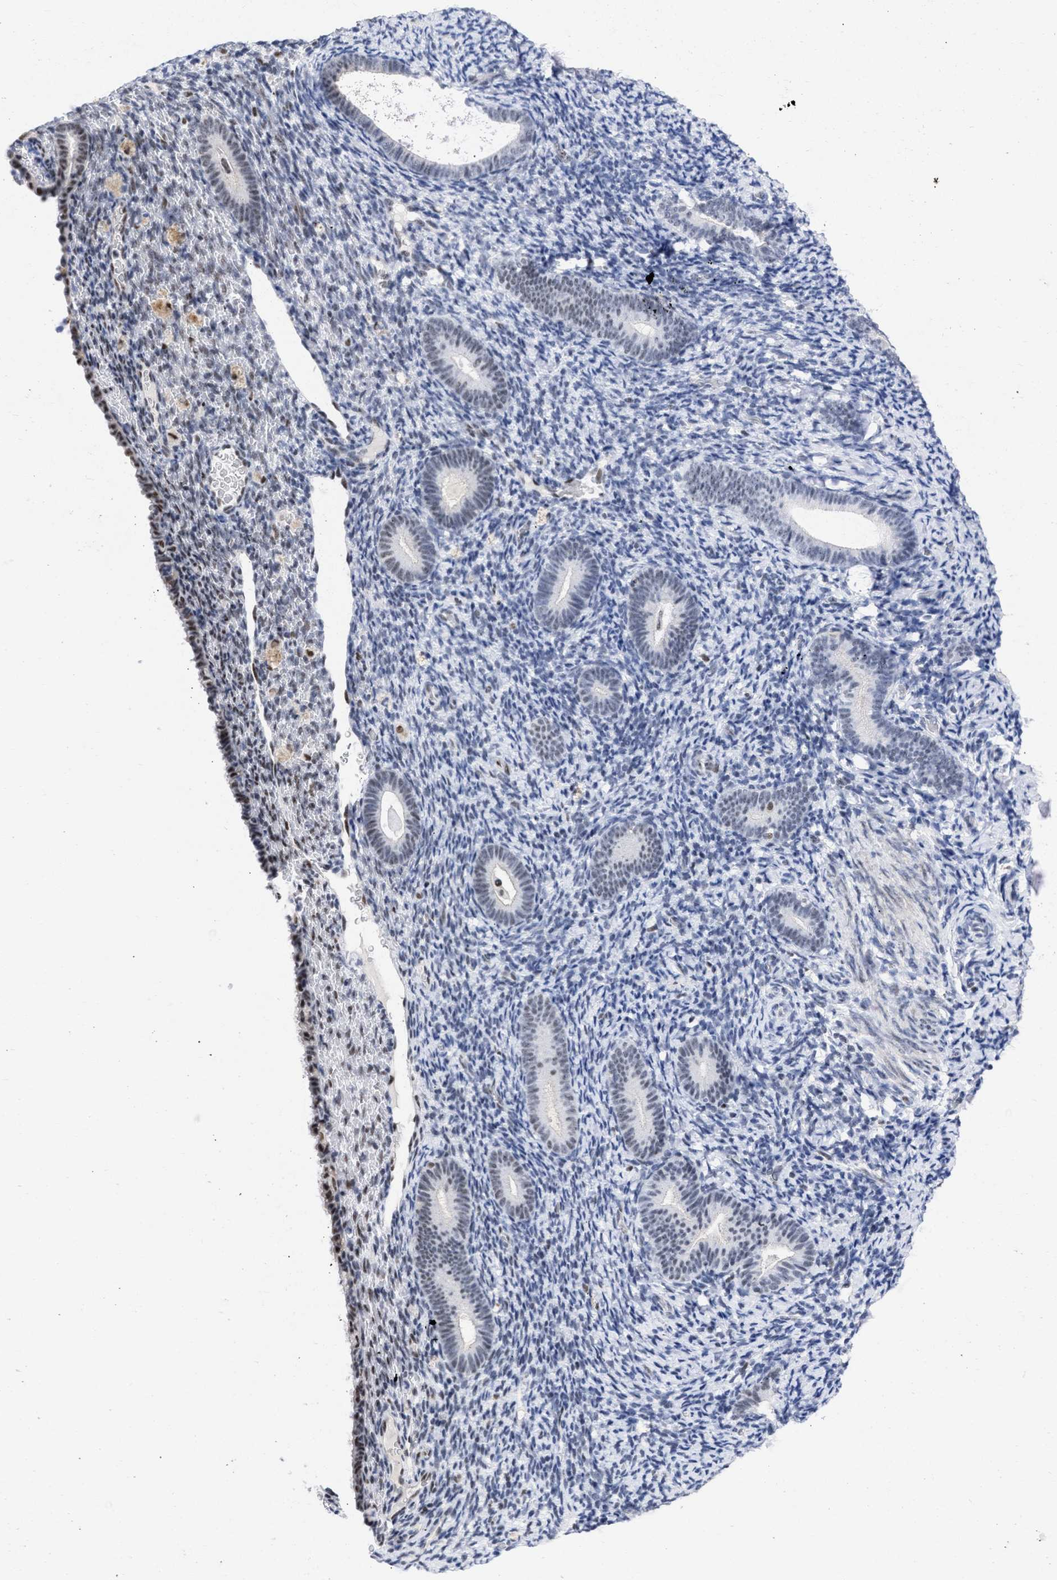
{"staining": {"intensity": "weak", "quantity": "<25%", "location": "nuclear"}, "tissue": "endometrium", "cell_type": "Cells in endometrial stroma", "image_type": "normal", "snomed": [{"axis": "morphology", "description": "Normal tissue, NOS"}, {"axis": "topography", "description": "Endometrium"}], "caption": "Immunohistochemistry photomicrograph of unremarkable endometrium: human endometrium stained with DAB (3,3'-diaminobenzidine) reveals no significant protein positivity in cells in endometrial stroma. (Brightfield microscopy of DAB (3,3'-diaminobenzidine) immunohistochemistry (IHC) at high magnification).", "gene": "DDX41", "patient": {"sex": "female", "age": 51}}